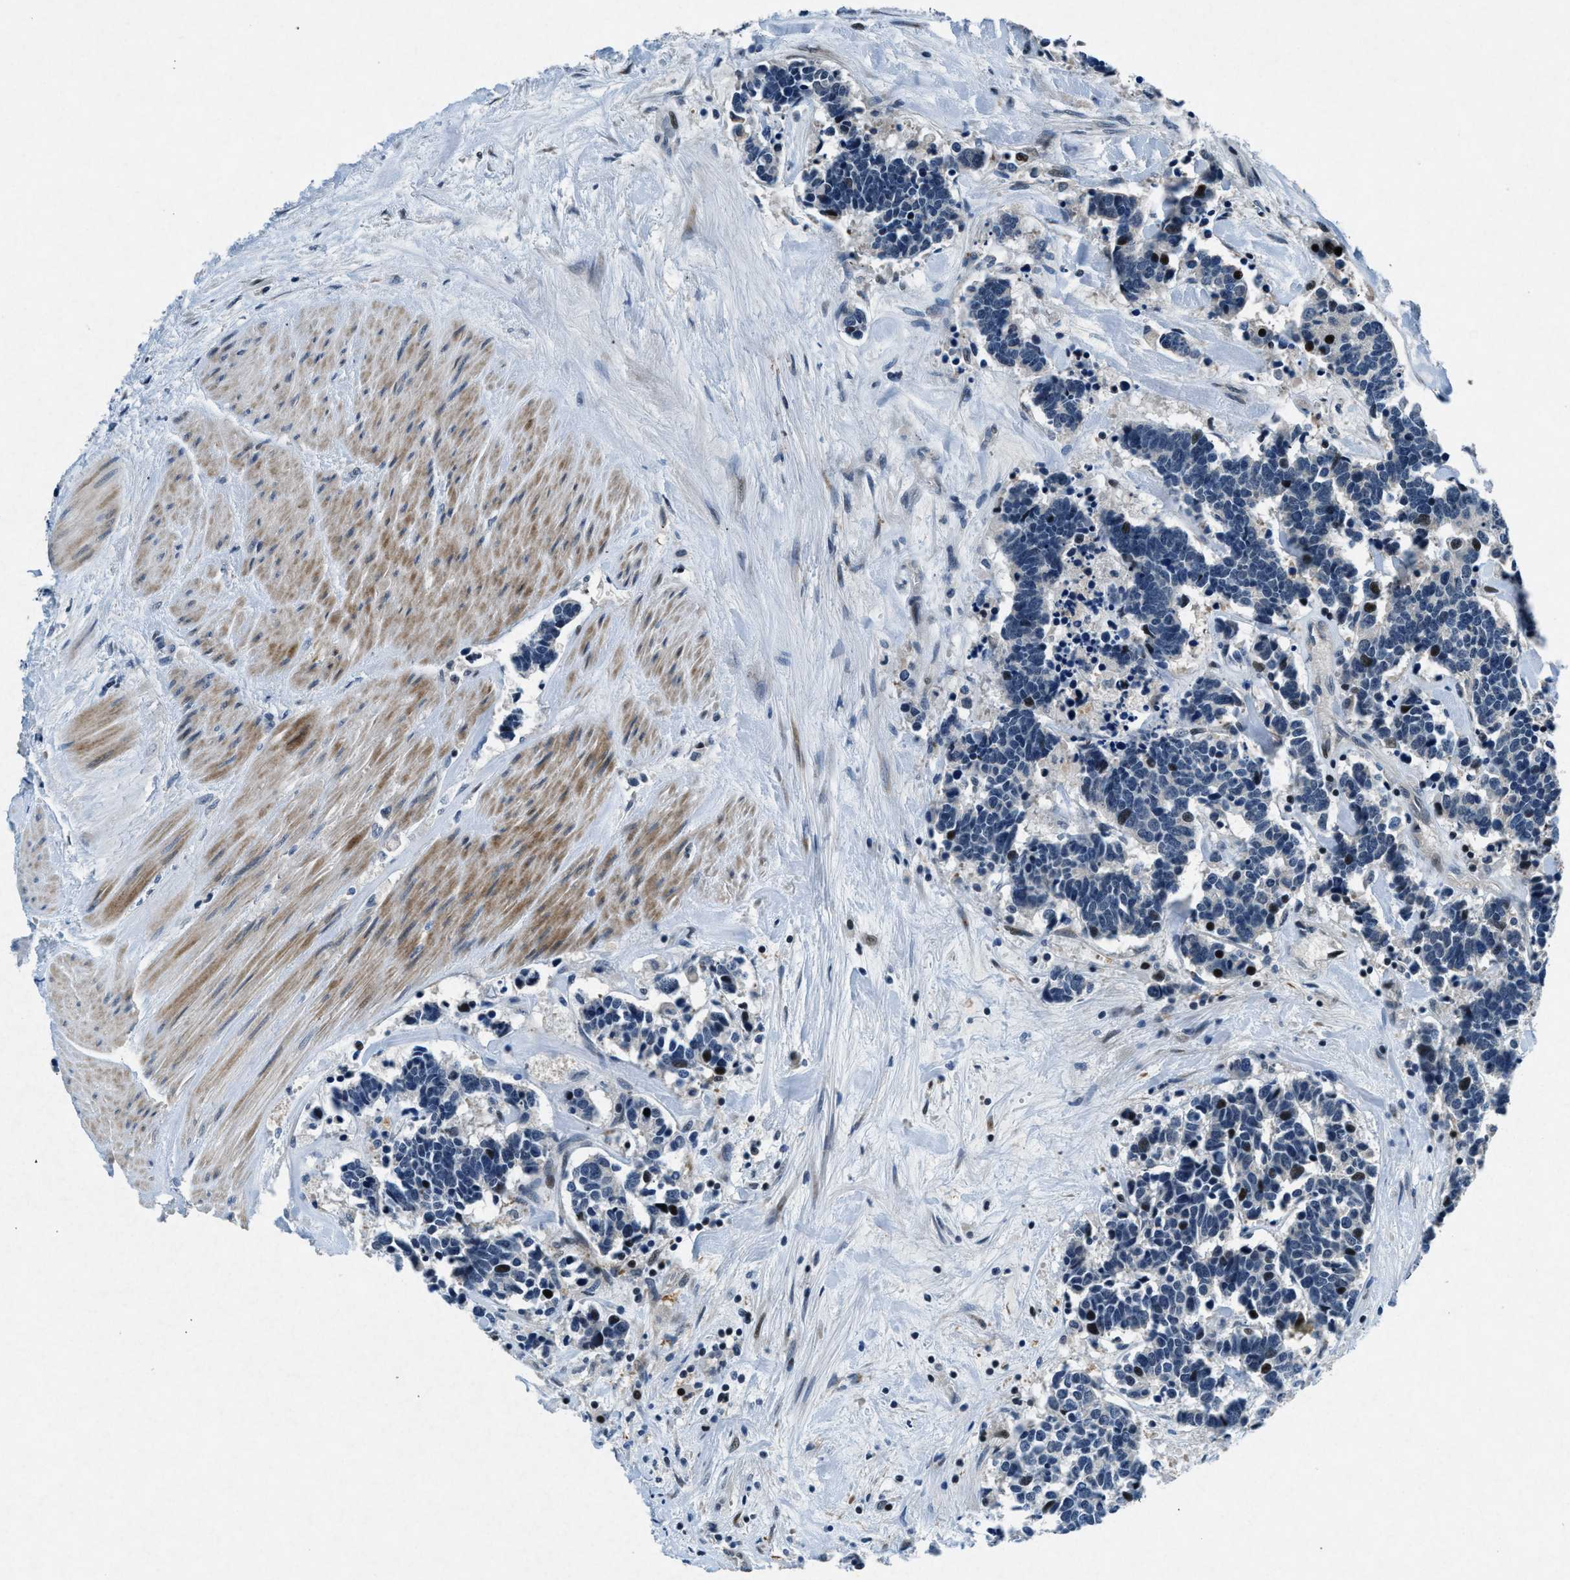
{"staining": {"intensity": "strong", "quantity": "<25%", "location": "nuclear"}, "tissue": "carcinoid", "cell_type": "Tumor cells", "image_type": "cancer", "snomed": [{"axis": "morphology", "description": "Carcinoma, NOS"}, {"axis": "morphology", "description": "Carcinoid, malignant, NOS"}, {"axis": "topography", "description": "Urinary bladder"}], "caption": "Immunohistochemistry (IHC) image of carcinoid stained for a protein (brown), which displays medium levels of strong nuclear staining in approximately <25% of tumor cells.", "gene": "PHLDA1", "patient": {"sex": "male", "age": 57}}